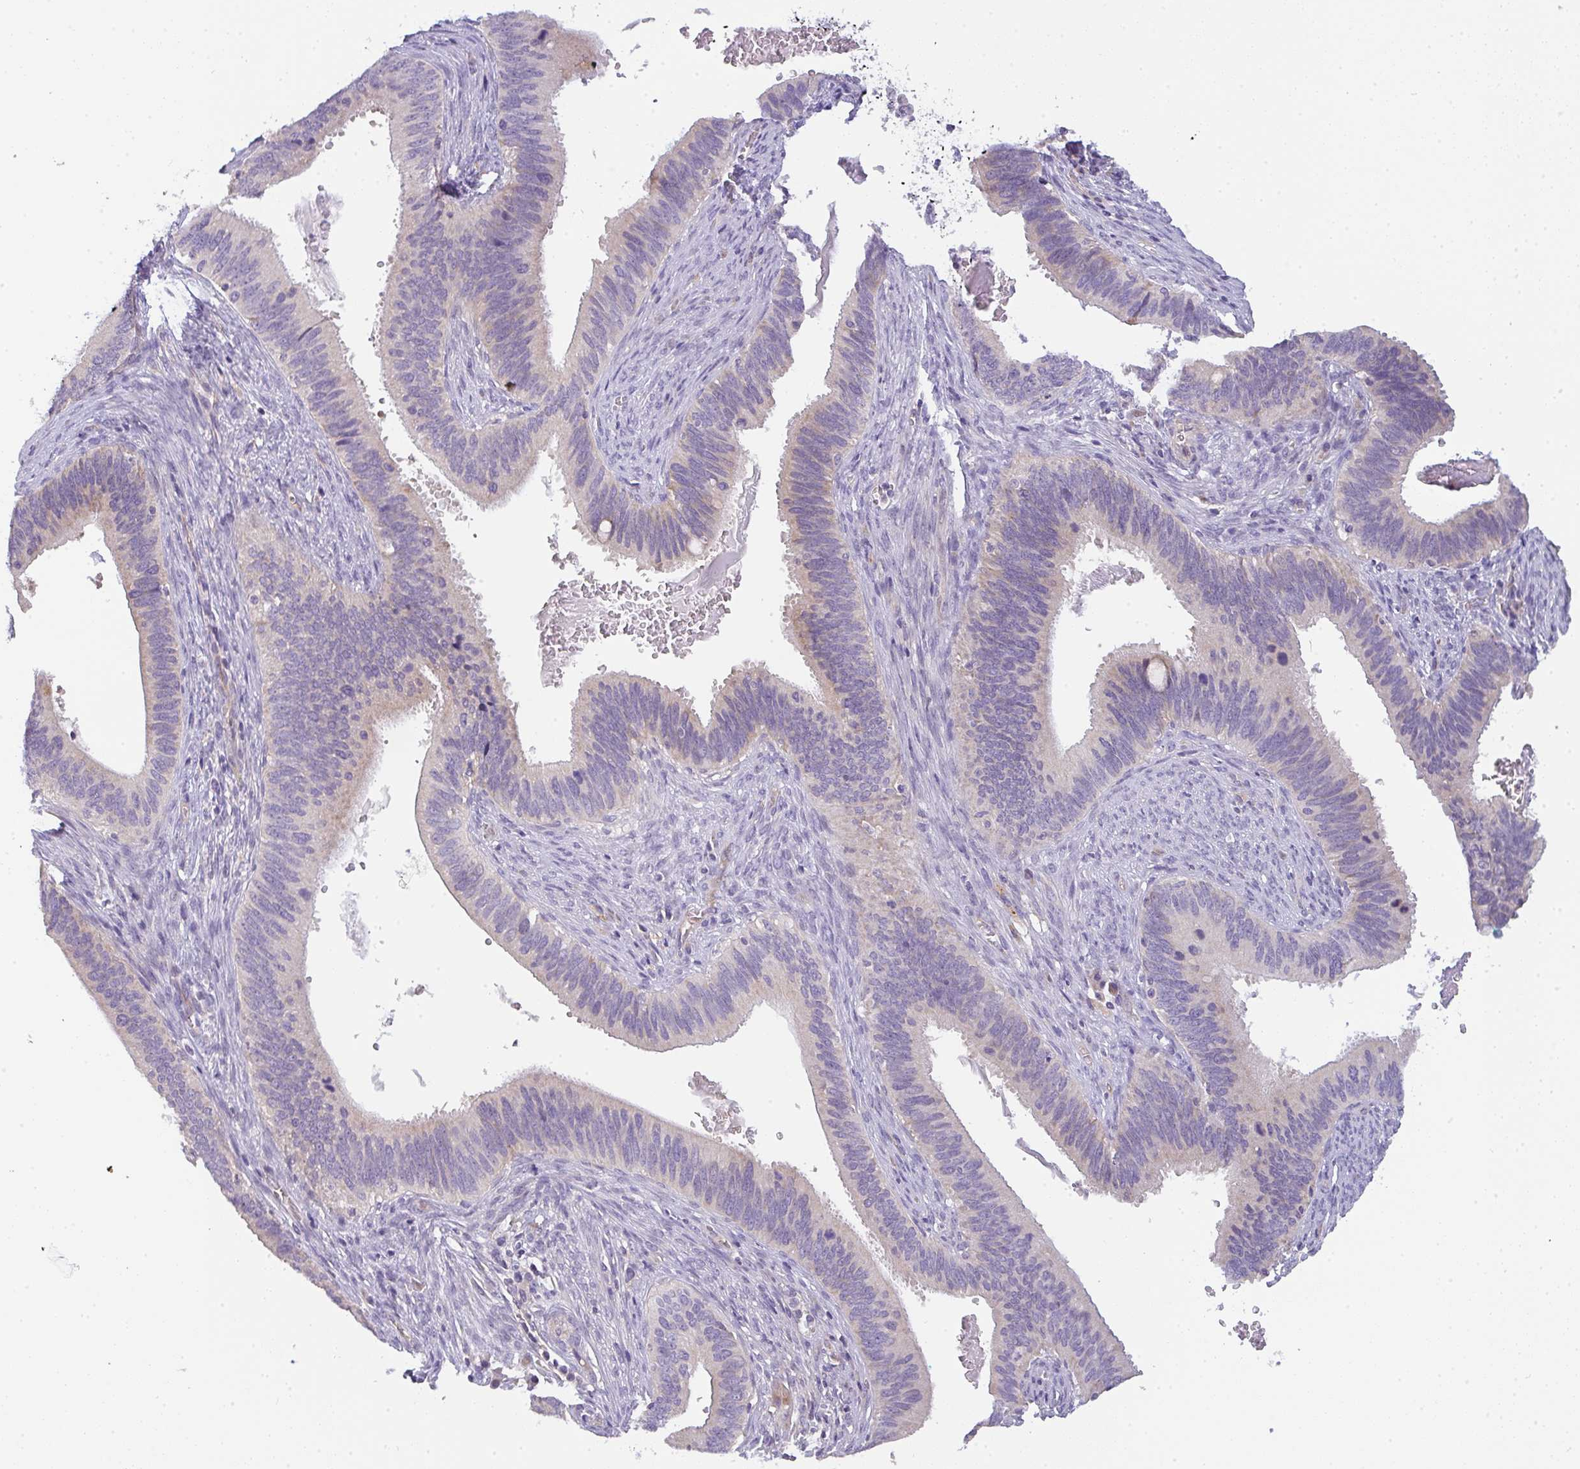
{"staining": {"intensity": "moderate", "quantity": "<25%", "location": "cytoplasmic/membranous"}, "tissue": "cervical cancer", "cell_type": "Tumor cells", "image_type": "cancer", "snomed": [{"axis": "morphology", "description": "Adenocarcinoma, NOS"}, {"axis": "topography", "description": "Cervix"}], "caption": "Moderate cytoplasmic/membranous positivity for a protein is appreciated in about <25% of tumor cells of cervical adenocarcinoma using IHC.", "gene": "FILIP1", "patient": {"sex": "female", "age": 42}}